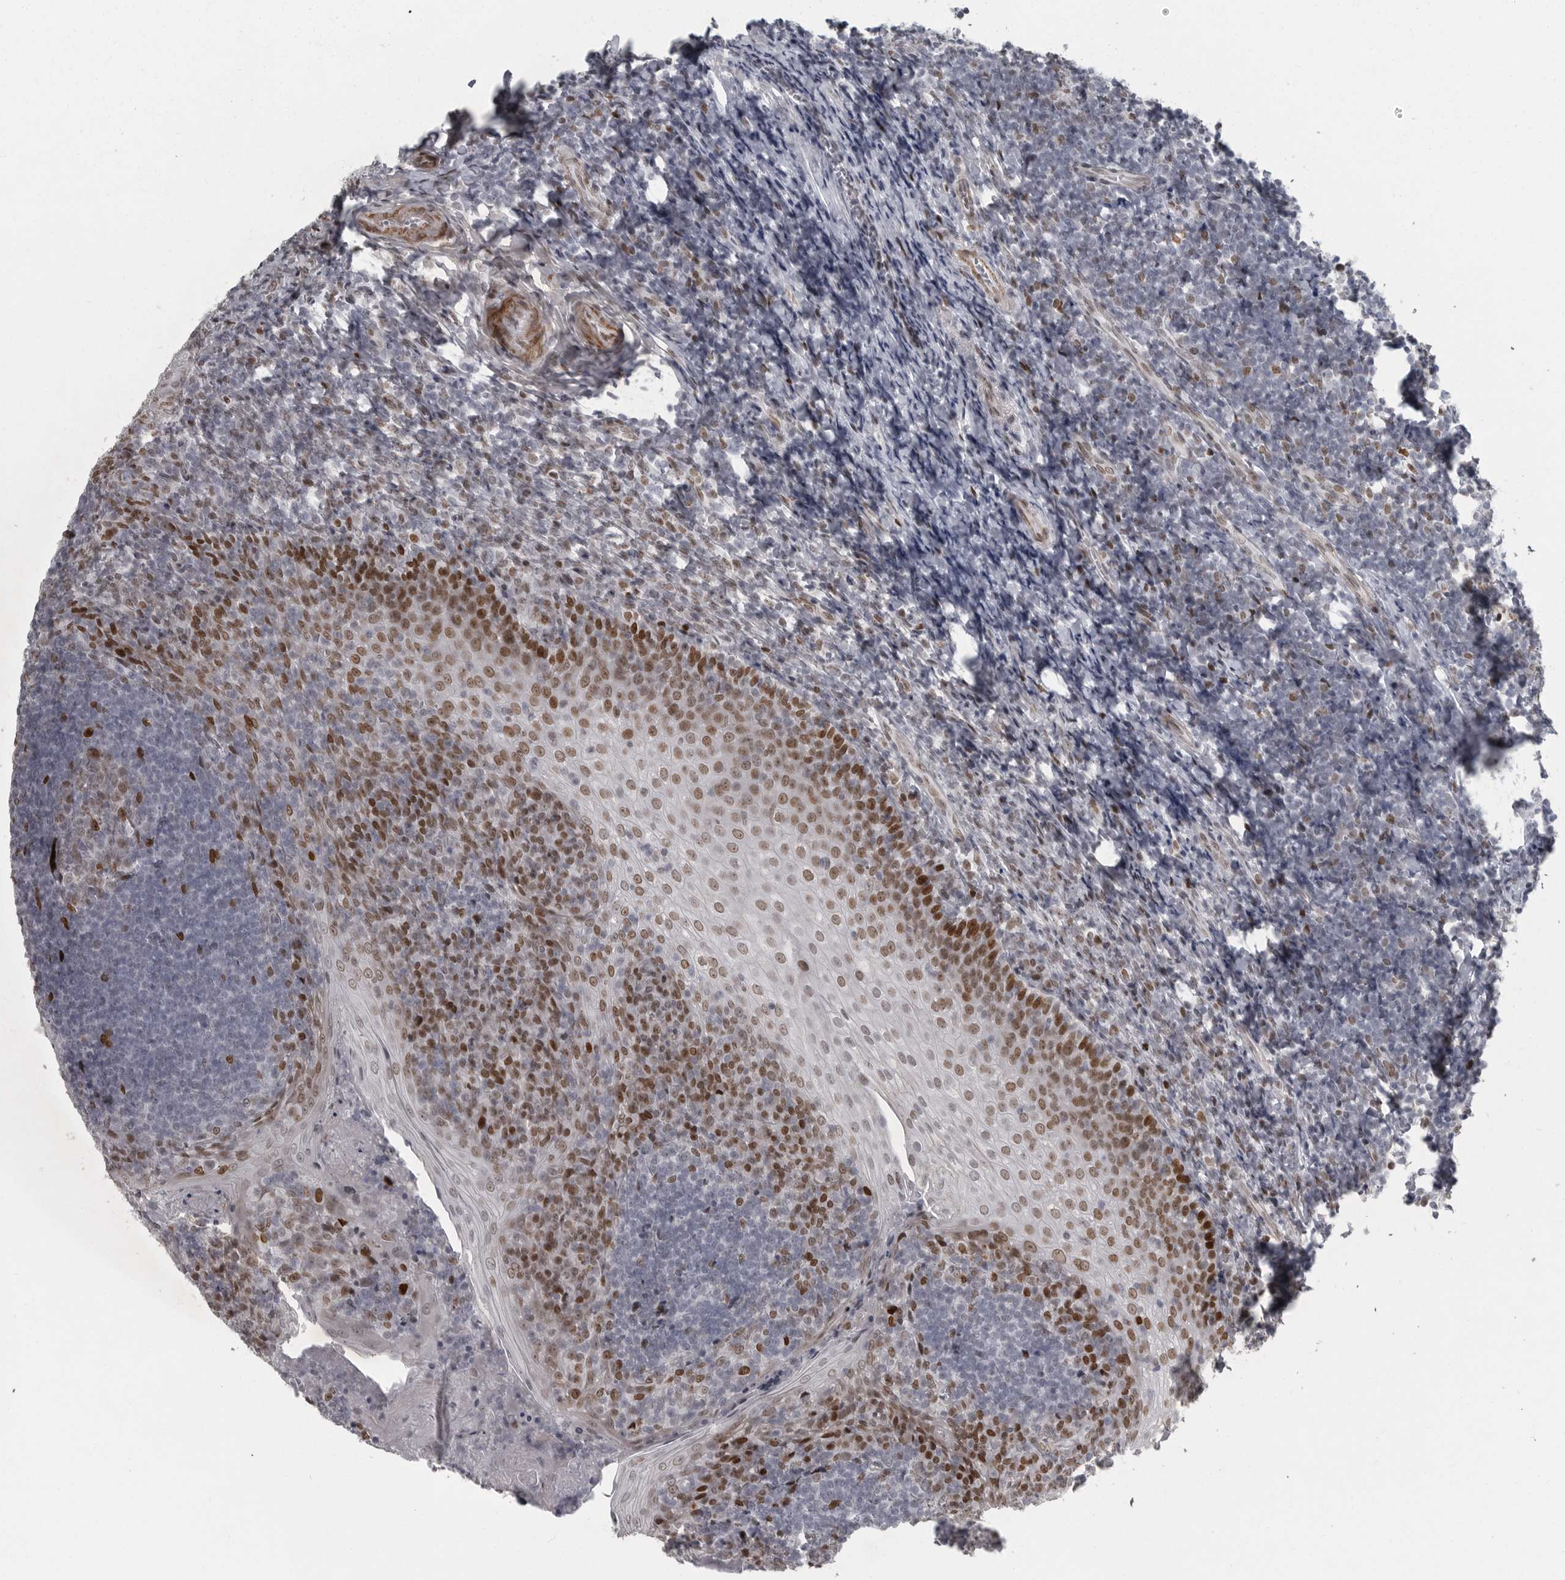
{"staining": {"intensity": "moderate", "quantity": "<25%", "location": "nuclear"}, "tissue": "tonsil", "cell_type": "Germinal center cells", "image_type": "normal", "snomed": [{"axis": "morphology", "description": "Normal tissue, NOS"}, {"axis": "topography", "description": "Tonsil"}], "caption": "Germinal center cells exhibit low levels of moderate nuclear staining in approximately <25% of cells in unremarkable tonsil.", "gene": "HMGN3", "patient": {"sex": "male", "age": 27}}